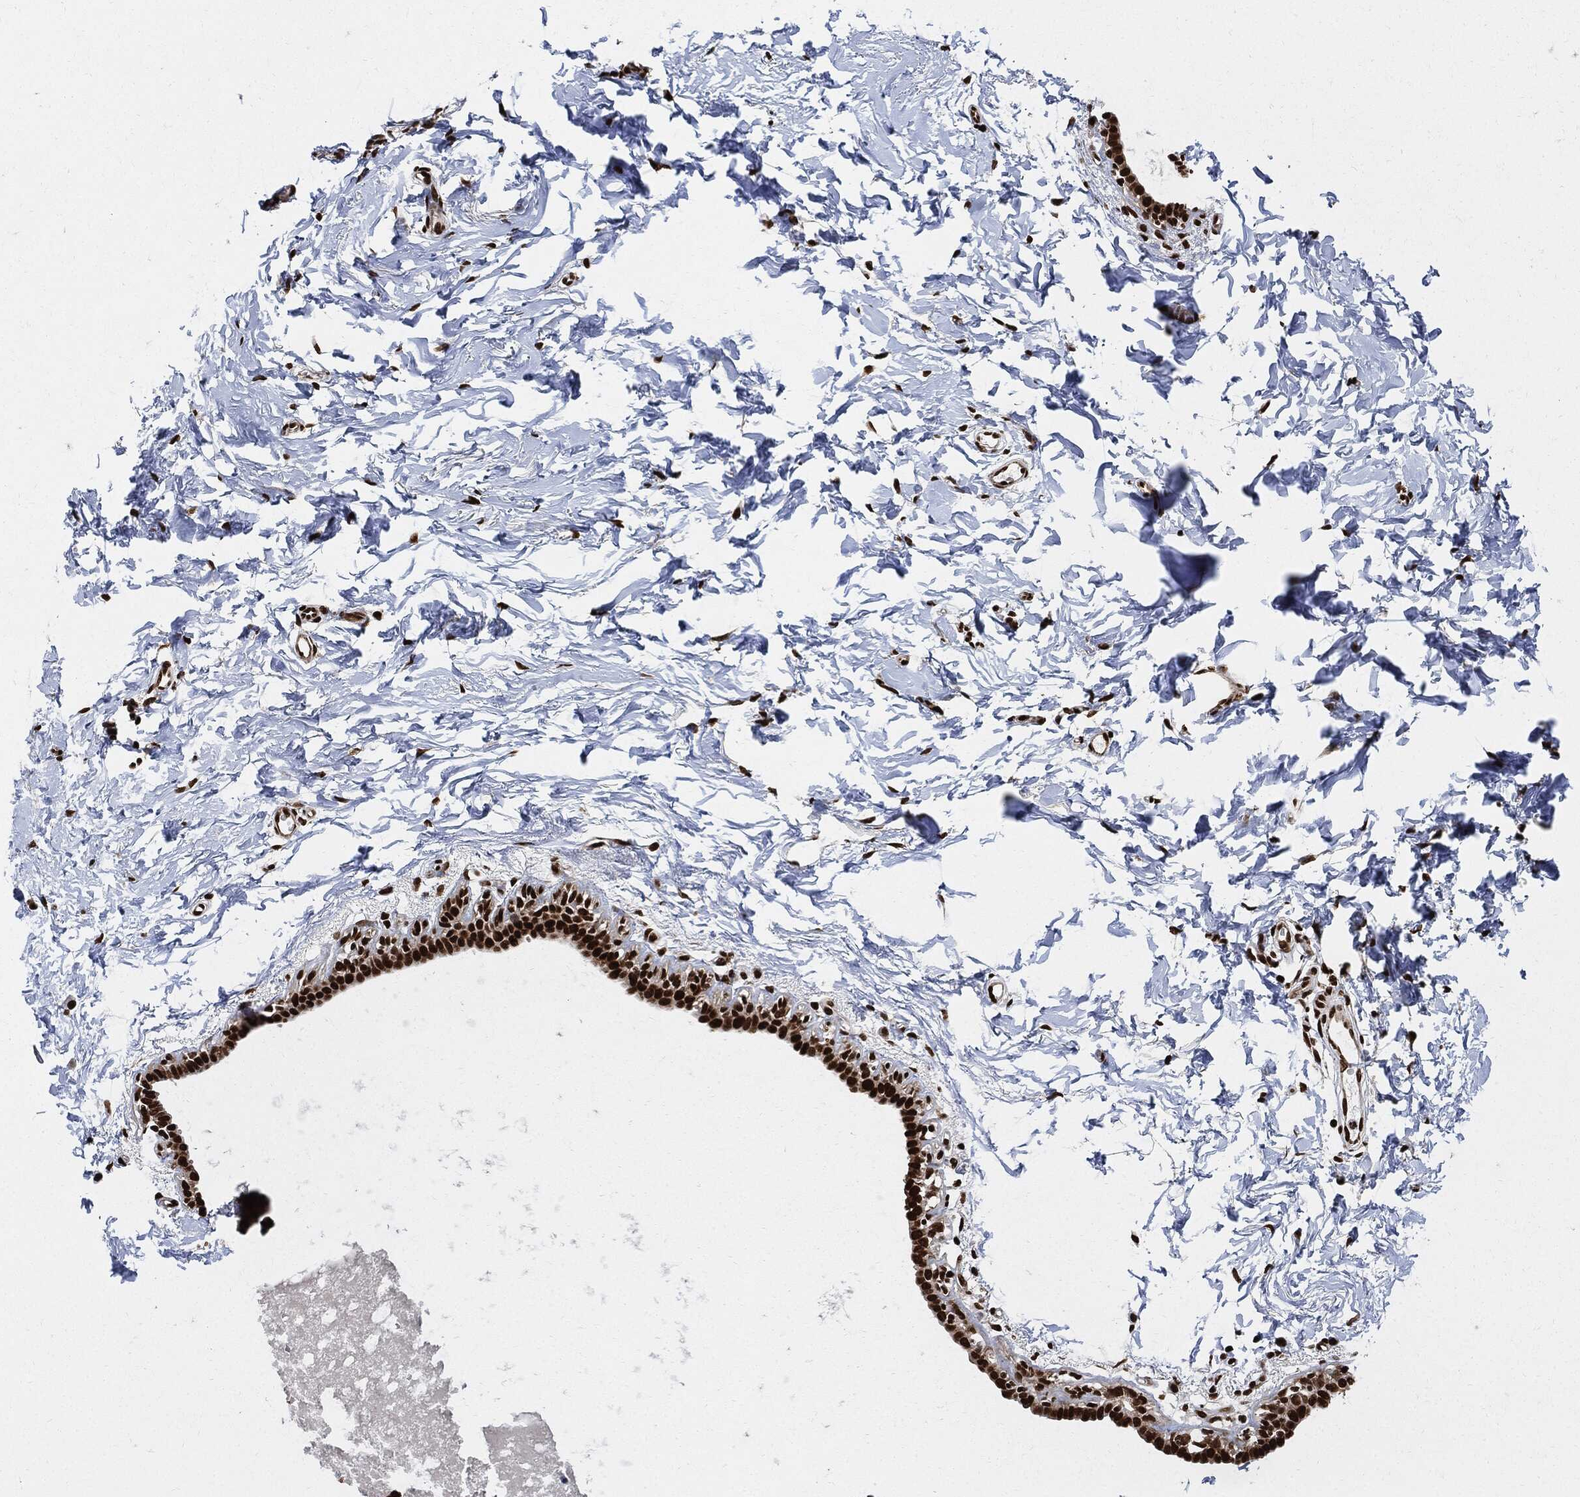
{"staining": {"intensity": "strong", "quantity": ">75%", "location": "nuclear"}, "tissue": "breast", "cell_type": "Adipocytes", "image_type": "normal", "snomed": [{"axis": "morphology", "description": "Normal tissue, NOS"}, {"axis": "topography", "description": "Breast"}], "caption": "Immunohistochemical staining of benign human breast shows >75% levels of strong nuclear protein expression in approximately >75% of adipocytes.", "gene": "RECQL", "patient": {"sex": "female", "age": 37}}